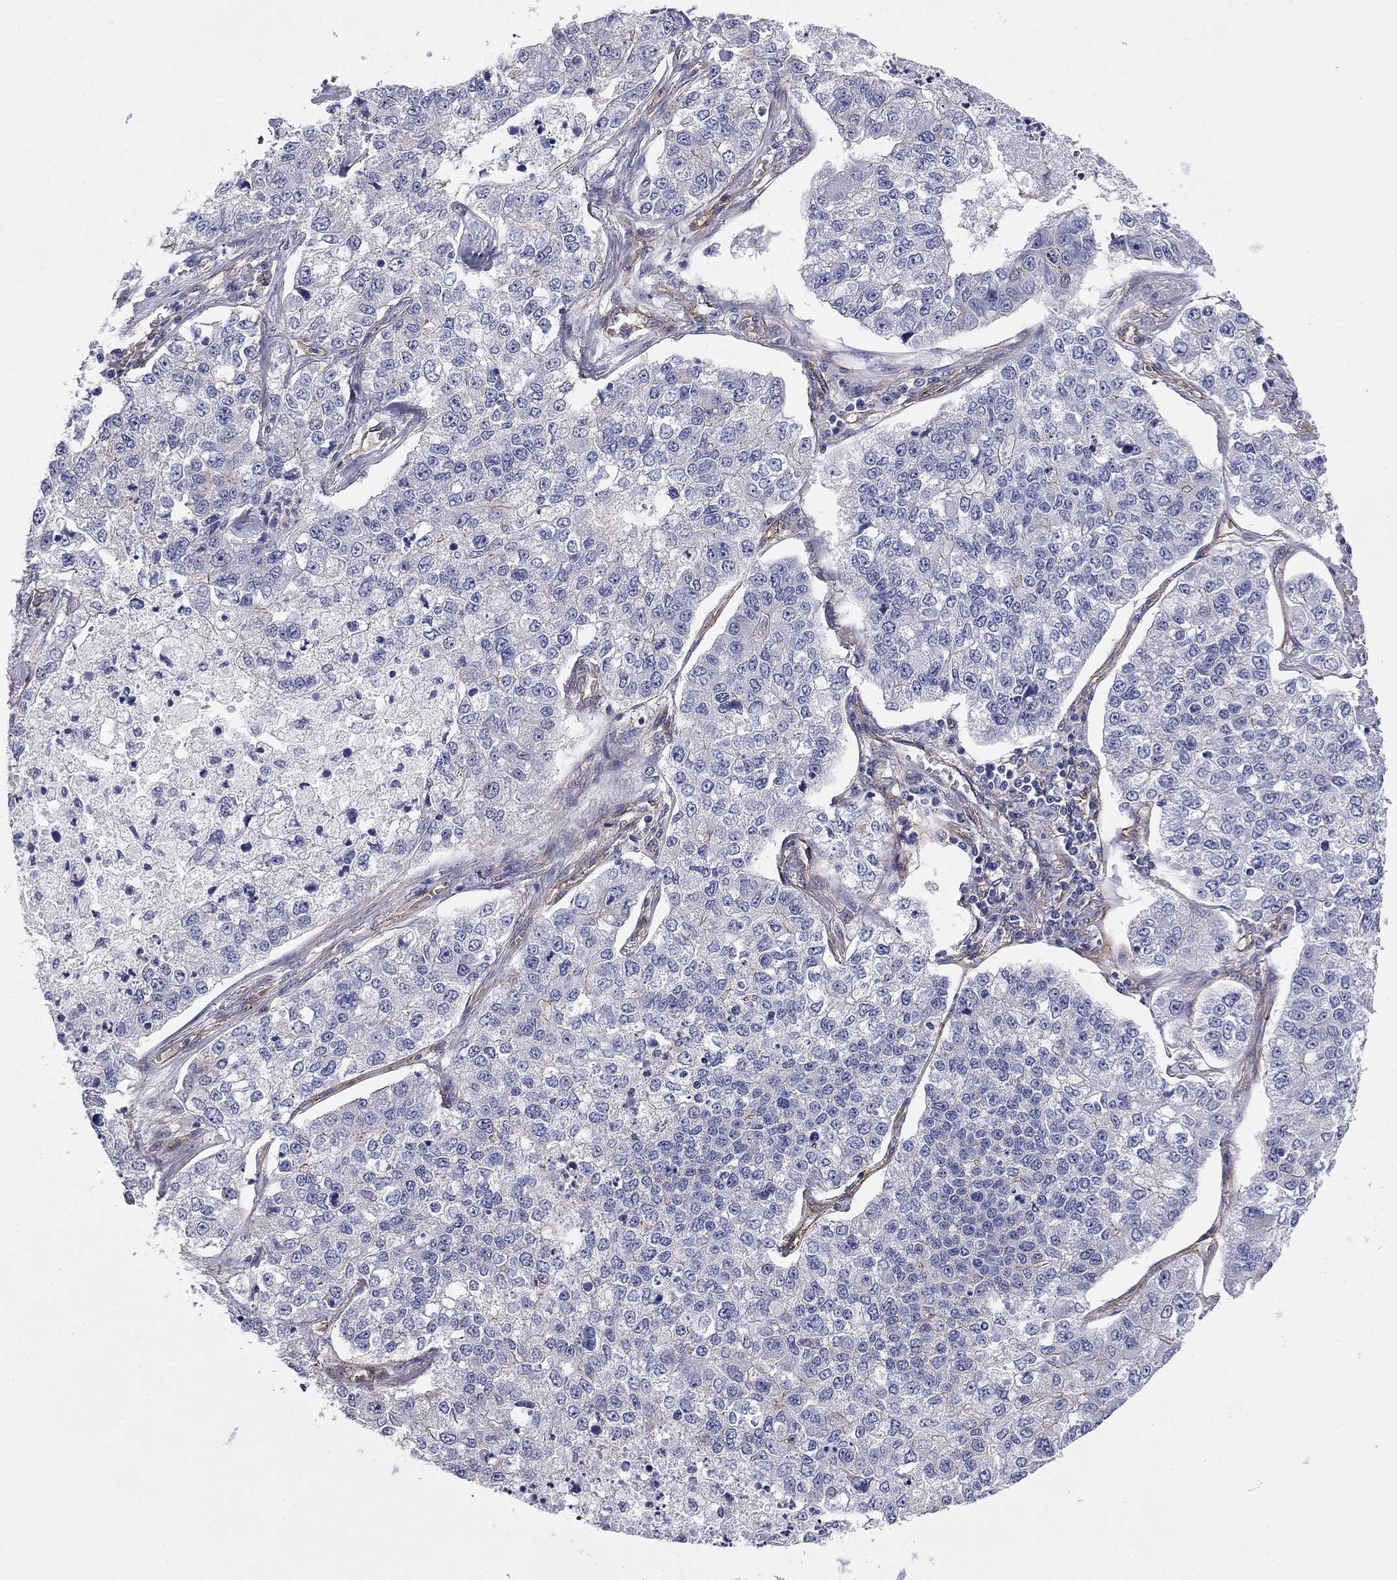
{"staining": {"intensity": "negative", "quantity": "none", "location": "none"}, "tissue": "lung cancer", "cell_type": "Tumor cells", "image_type": "cancer", "snomed": [{"axis": "morphology", "description": "Adenocarcinoma, NOS"}, {"axis": "topography", "description": "Lung"}], "caption": "Tumor cells show no significant positivity in adenocarcinoma (lung). (DAB (3,3'-diaminobenzidine) immunohistochemistry with hematoxylin counter stain).", "gene": "TCHH", "patient": {"sex": "male", "age": 49}}